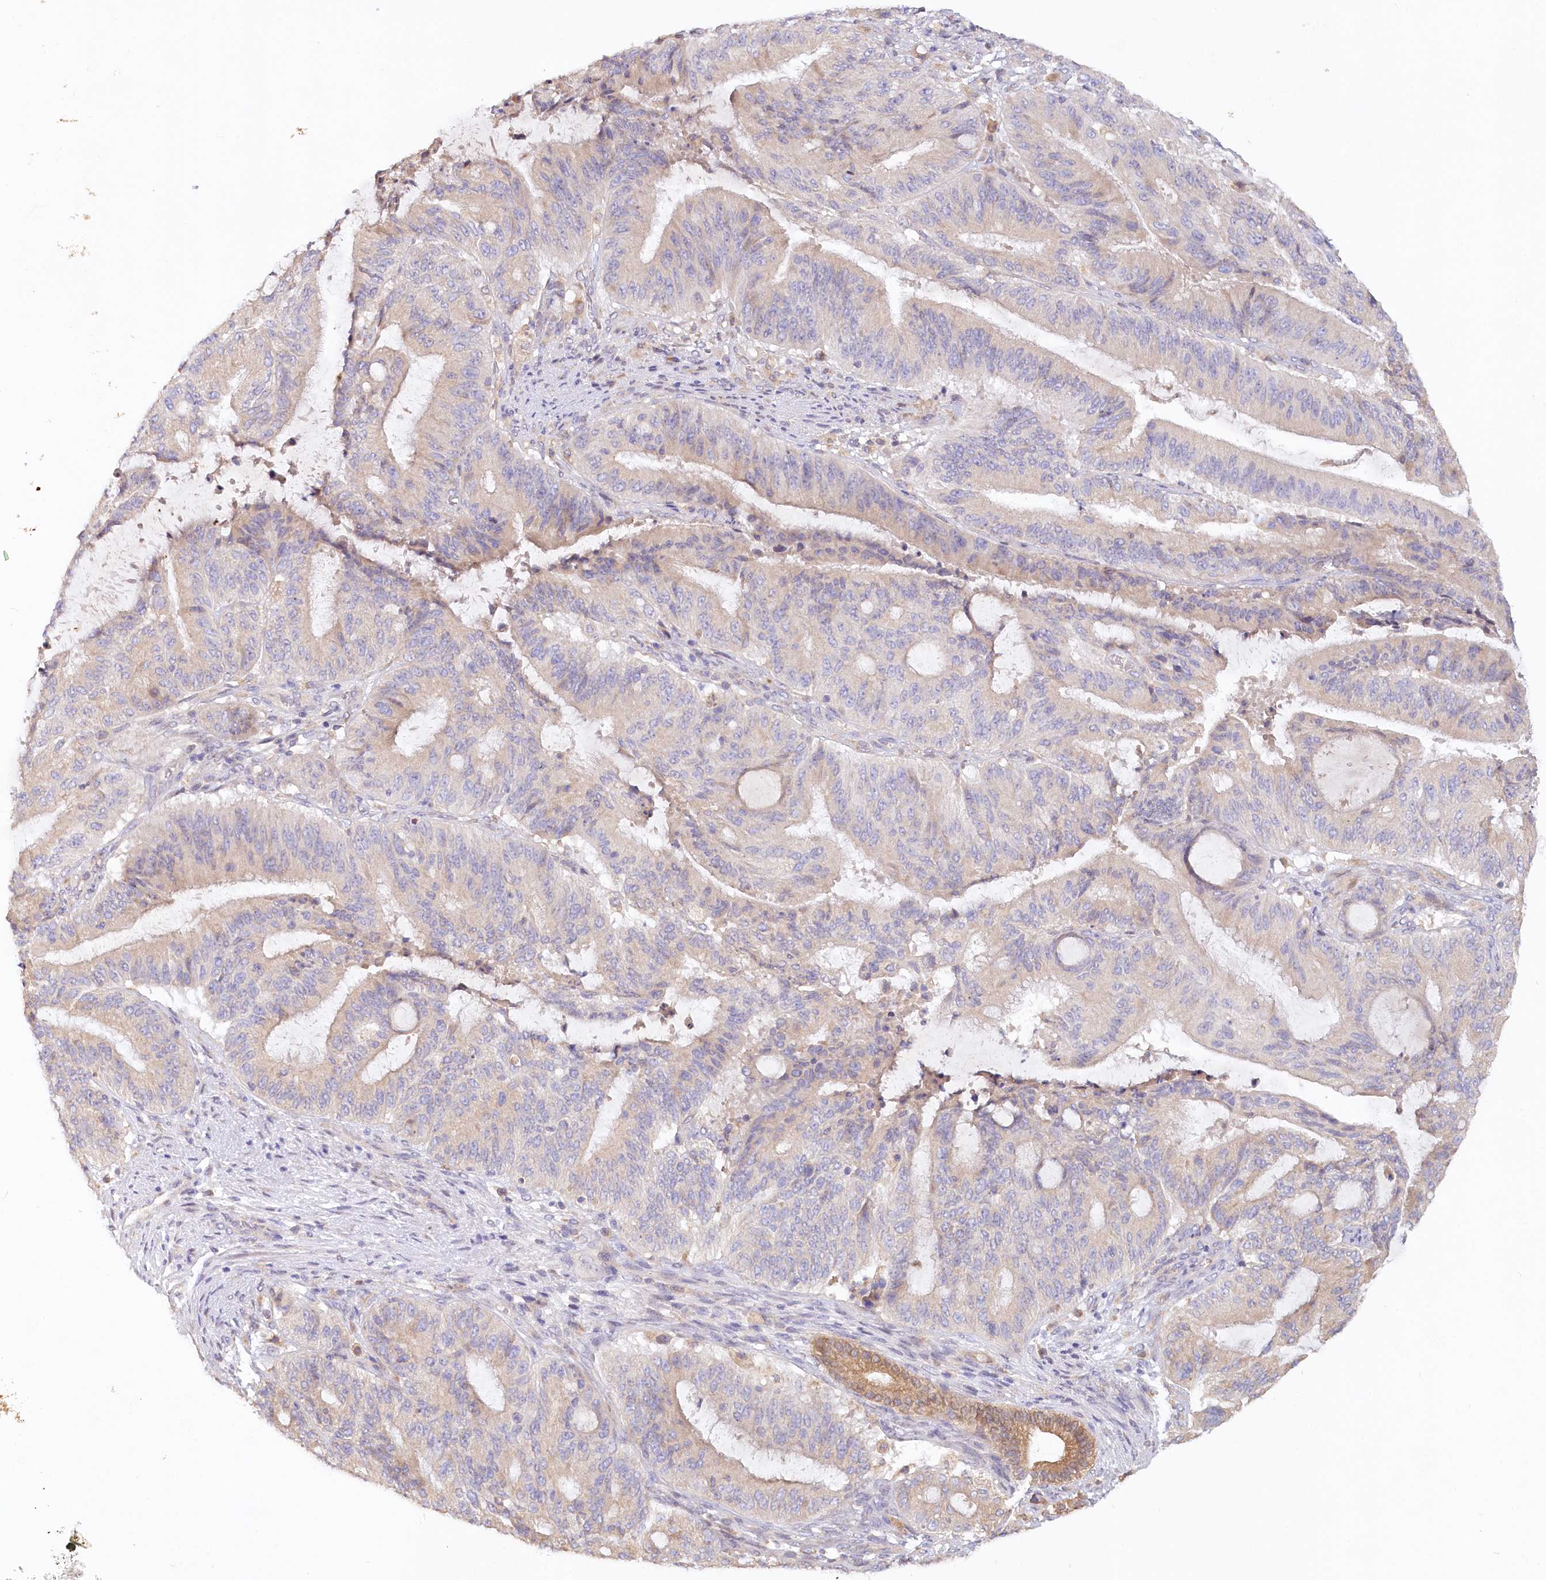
{"staining": {"intensity": "weak", "quantity": "<25%", "location": "cytoplasmic/membranous"}, "tissue": "liver cancer", "cell_type": "Tumor cells", "image_type": "cancer", "snomed": [{"axis": "morphology", "description": "Normal tissue, NOS"}, {"axis": "morphology", "description": "Cholangiocarcinoma"}, {"axis": "topography", "description": "Liver"}, {"axis": "topography", "description": "Peripheral nerve tissue"}], "caption": "Image shows no significant protein positivity in tumor cells of liver cancer (cholangiocarcinoma).", "gene": "PAIP2", "patient": {"sex": "female", "age": 73}}